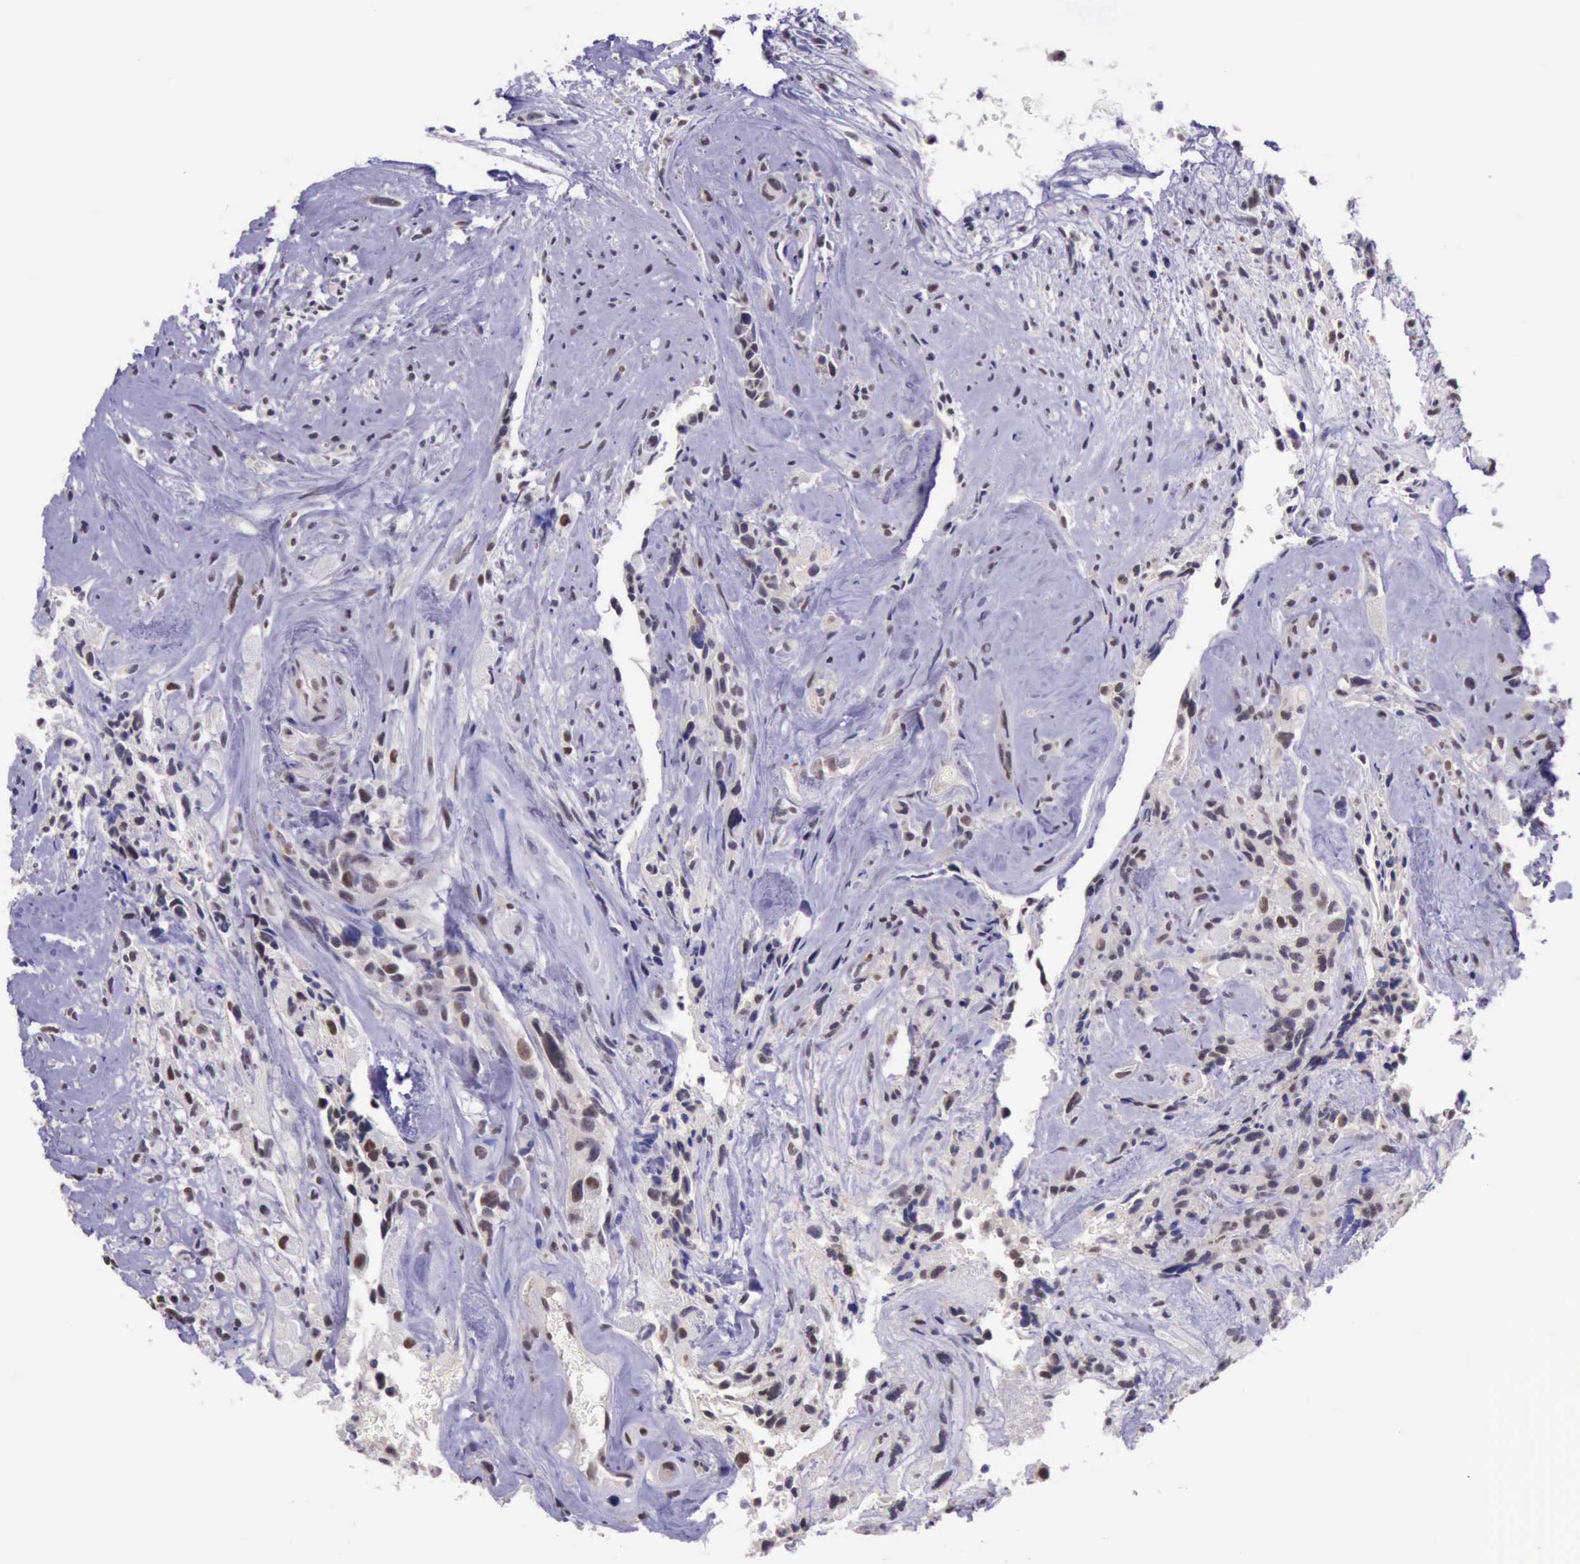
{"staining": {"intensity": "moderate", "quantity": ">75%", "location": "cytoplasmic/membranous,nuclear"}, "tissue": "glioma", "cell_type": "Tumor cells", "image_type": "cancer", "snomed": [{"axis": "morphology", "description": "Glioma, malignant, High grade"}, {"axis": "topography", "description": "Brain"}], "caption": "Protein expression analysis of high-grade glioma (malignant) displays moderate cytoplasmic/membranous and nuclear positivity in about >75% of tumor cells. (DAB IHC with brightfield microscopy, high magnification).", "gene": "PRPF39", "patient": {"sex": "male", "age": 48}}